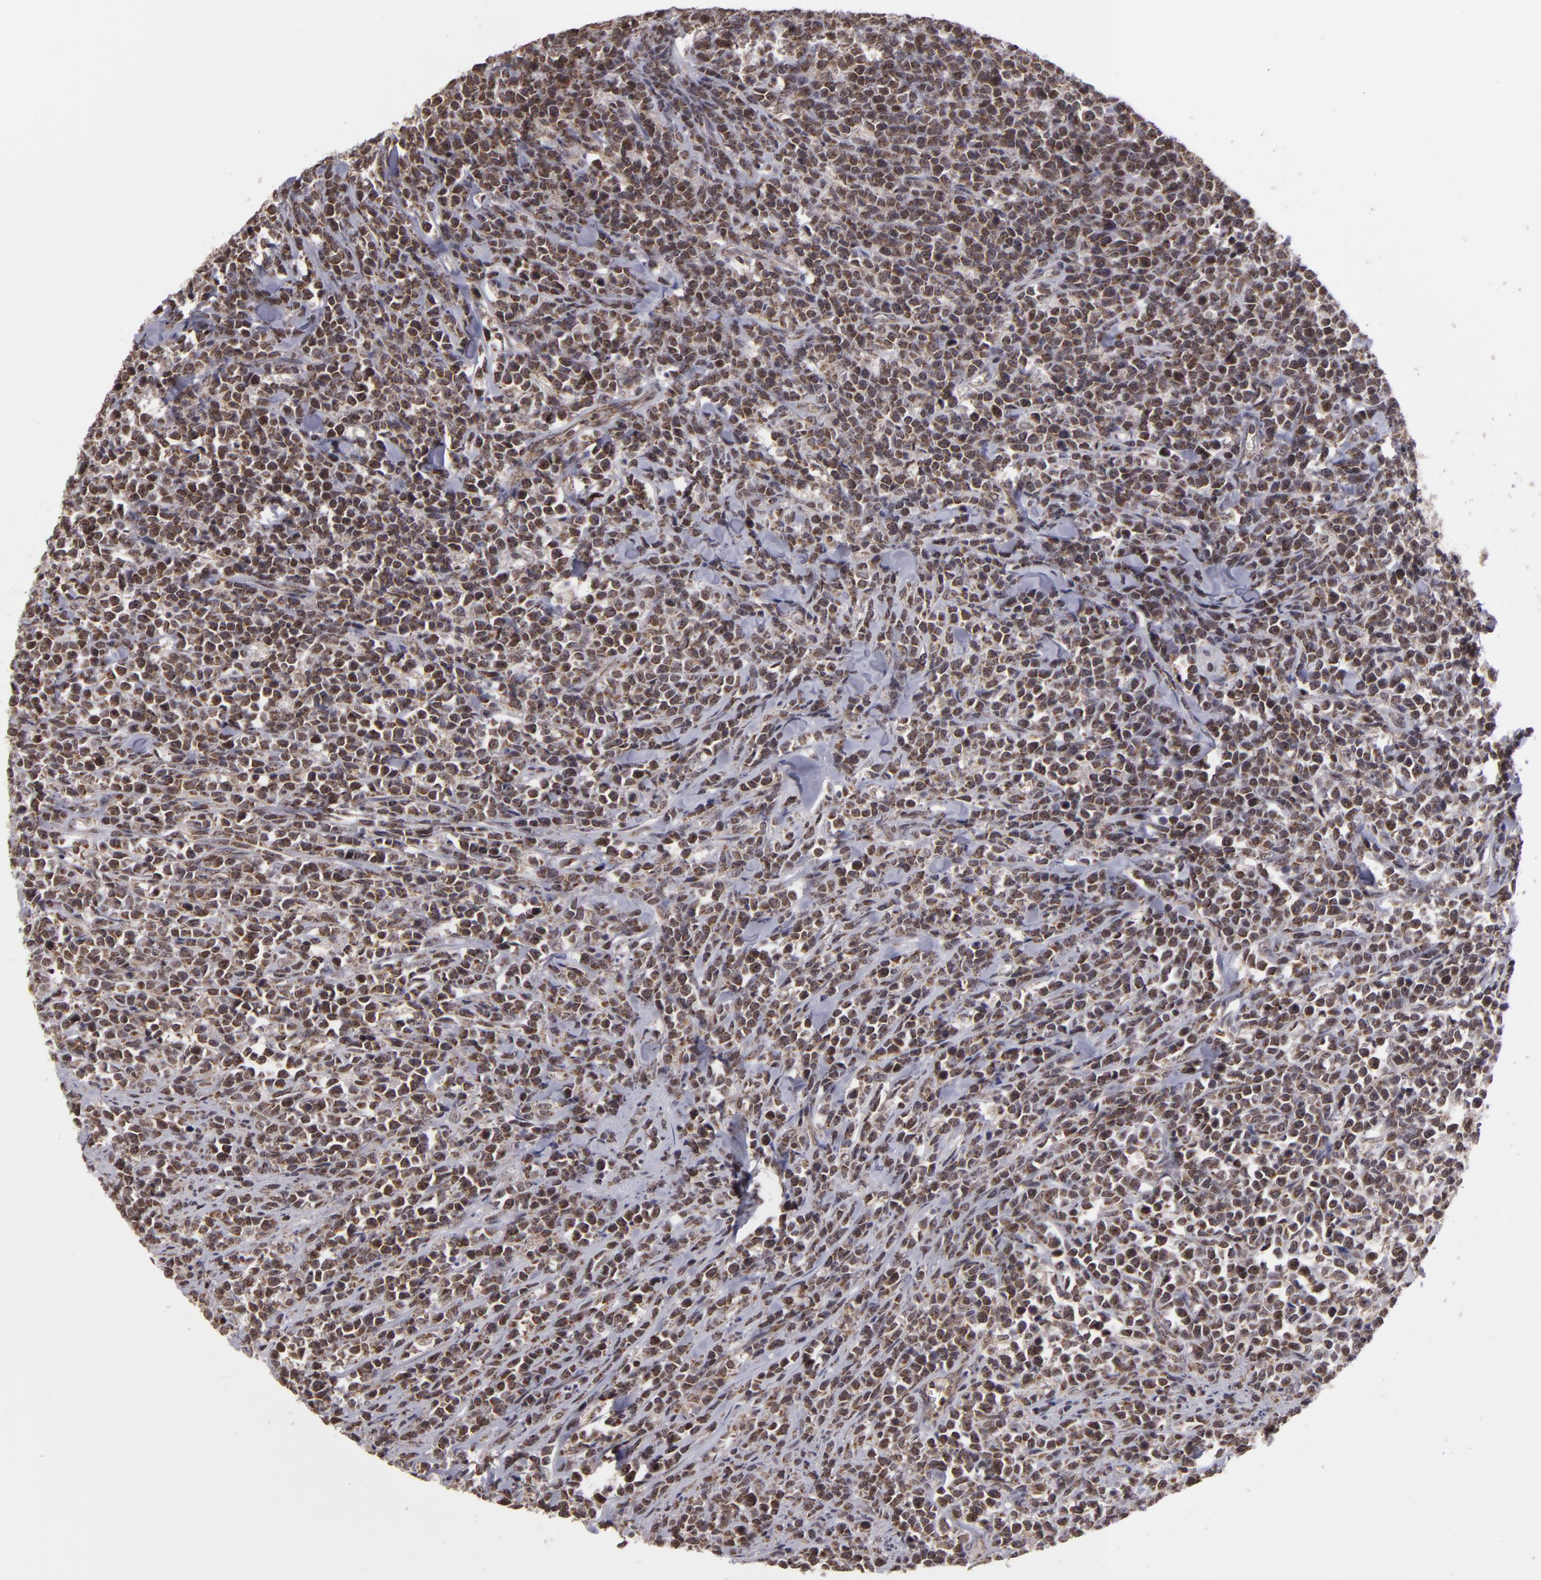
{"staining": {"intensity": "weak", "quantity": ">75%", "location": "nuclear"}, "tissue": "lymphoma", "cell_type": "Tumor cells", "image_type": "cancer", "snomed": [{"axis": "morphology", "description": "Malignant lymphoma, non-Hodgkin's type, High grade"}, {"axis": "topography", "description": "Small intestine"}, {"axis": "topography", "description": "Colon"}], "caption": "Tumor cells display low levels of weak nuclear expression in about >75% of cells in high-grade malignant lymphoma, non-Hodgkin's type. The staining is performed using DAB (3,3'-diaminobenzidine) brown chromogen to label protein expression. The nuclei are counter-stained blue using hematoxylin.", "gene": "MXD1", "patient": {"sex": "male", "age": 8}}